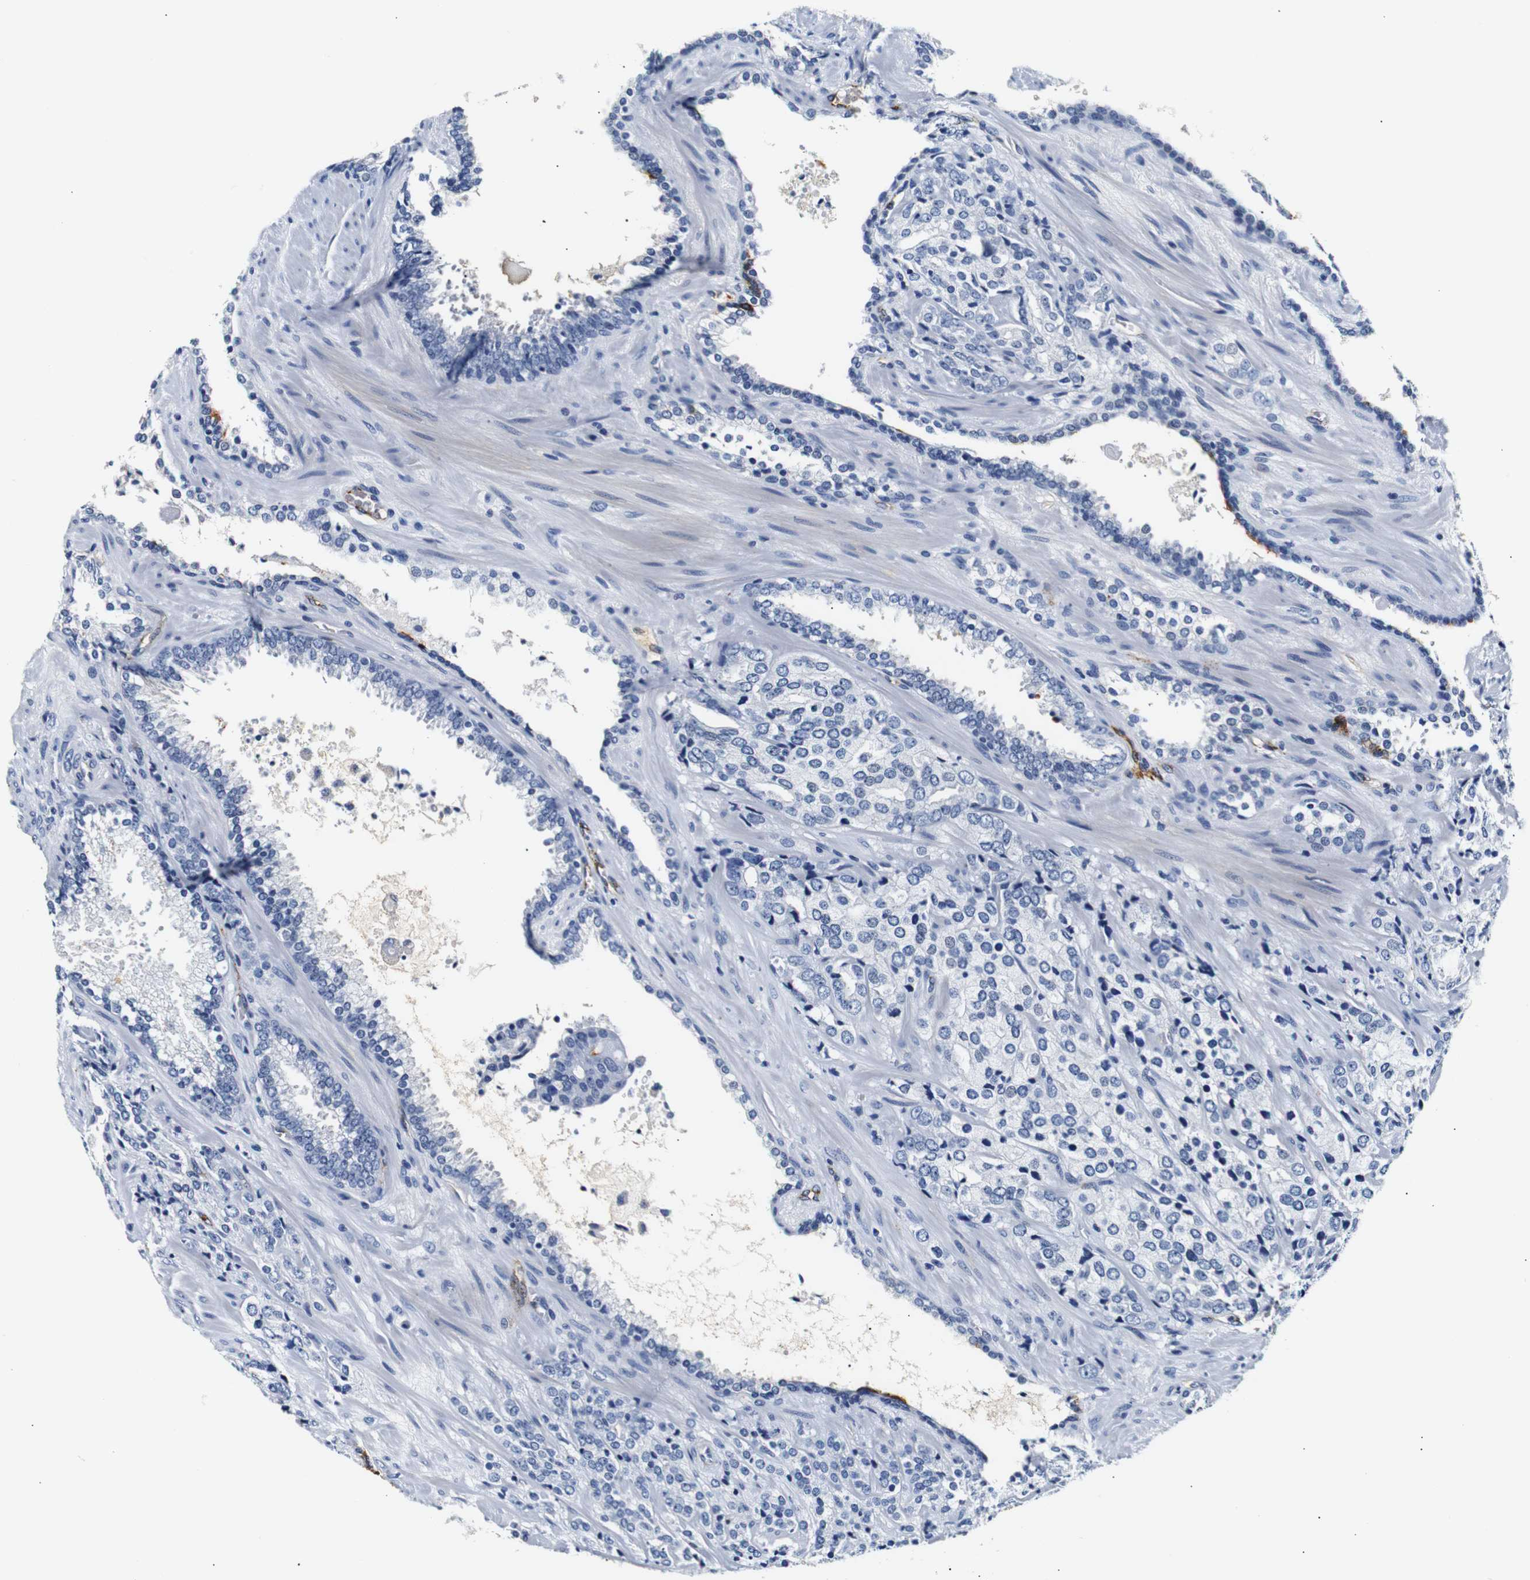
{"staining": {"intensity": "negative", "quantity": "none", "location": "none"}, "tissue": "prostate cancer", "cell_type": "Tumor cells", "image_type": "cancer", "snomed": [{"axis": "morphology", "description": "Adenocarcinoma, High grade"}, {"axis": "topography", "description": "Prostate"}], "caption": "DAB (3,3'-diaminobenzidine) immunohistochemical staining of human prostate cancer reveals no significant positivity in tumor cells.", "gene": "MUC4", "patient": {"sex": "male", "age": 71}}